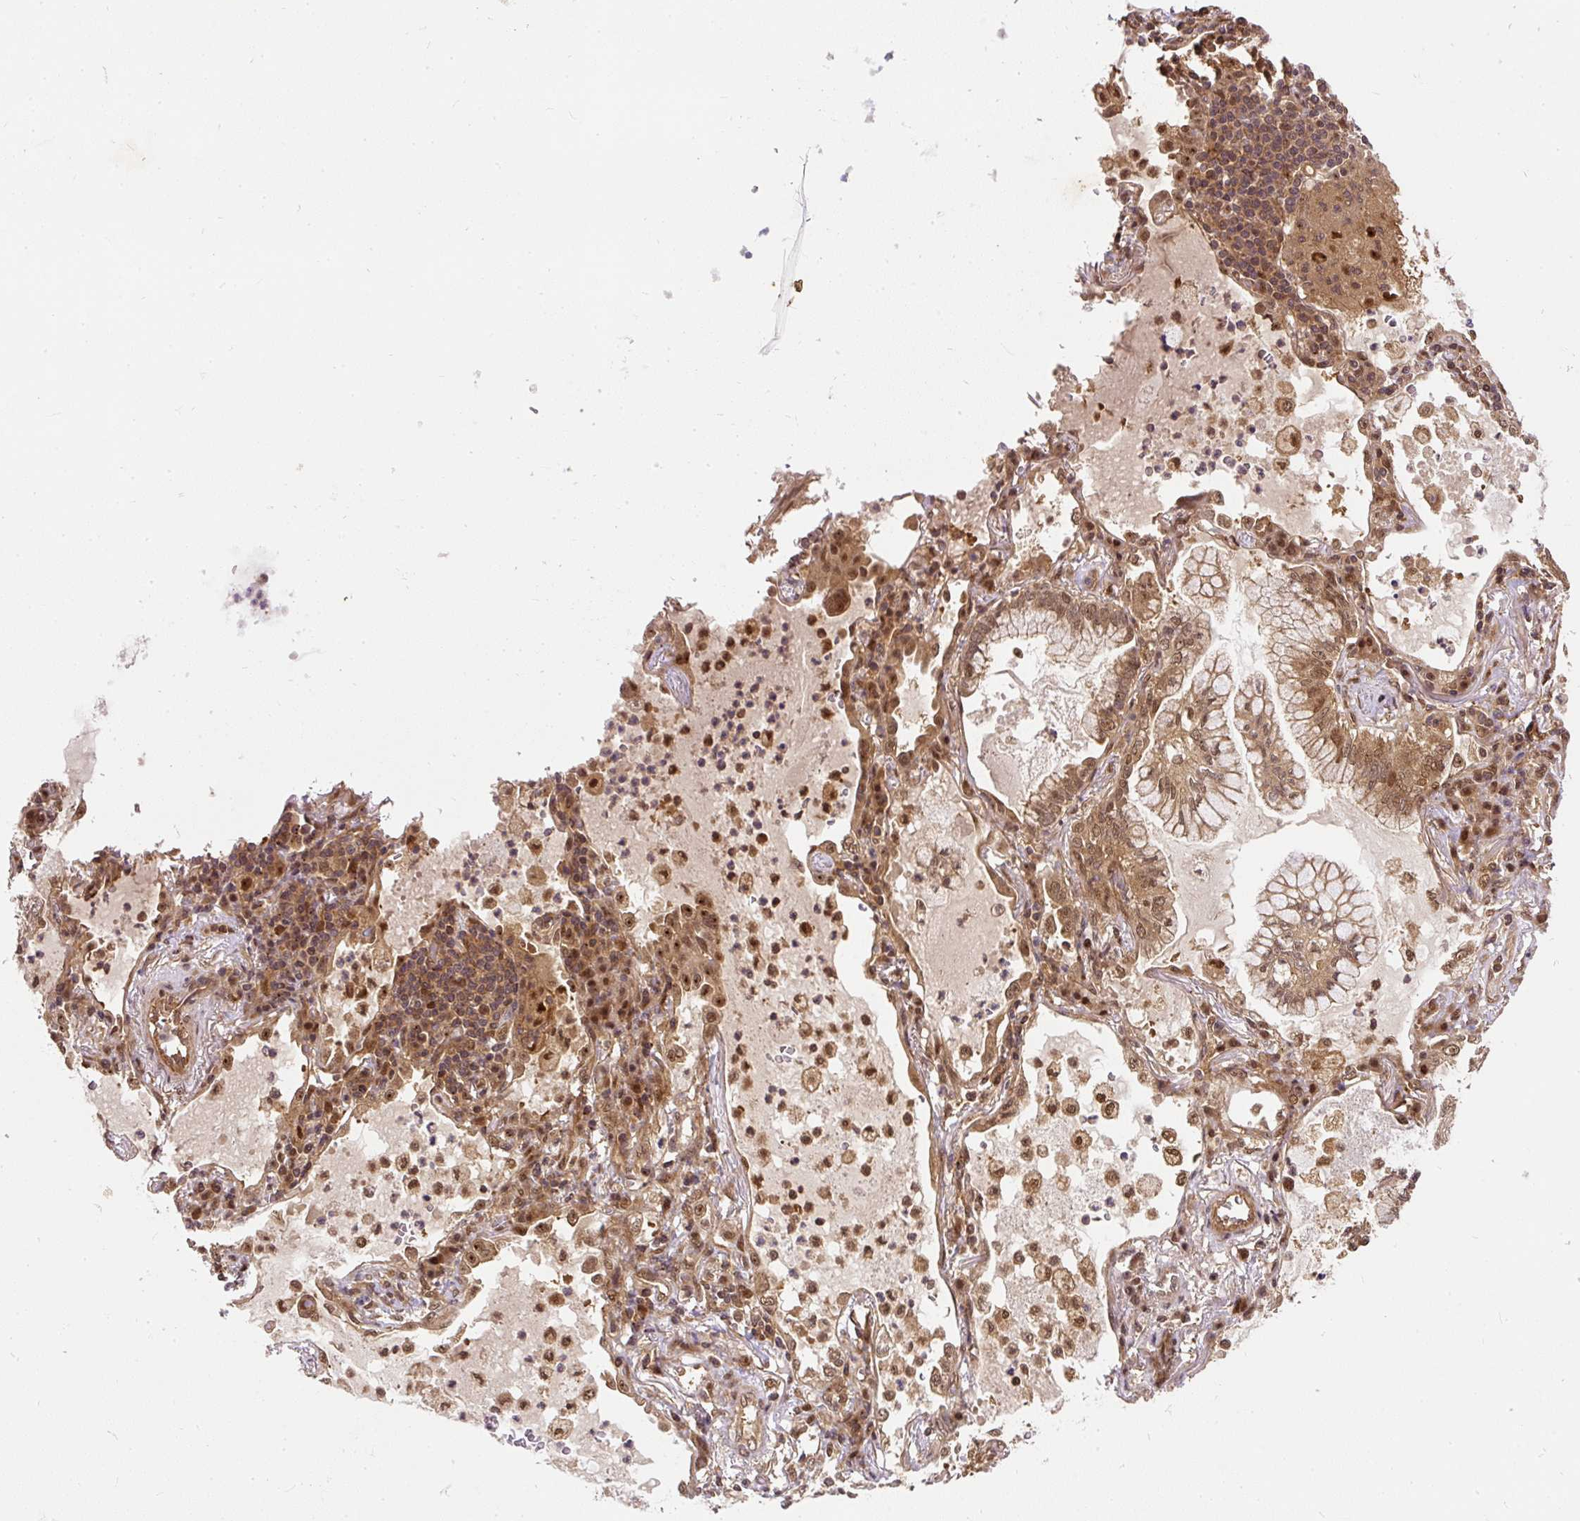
{"staining": {"intensity": "moderate", "quantity": ">75%", "location": "cytoplasmic/membranous,nuclear"}, "tissue": "lung cancer", "cell_type": "Tumor cells", "image_type": "cancer", "snomed": [{"axis": "morphology", "description": "Adenocarcinoma, NOS"}, {"axis": "topography", "description": "Lung"}], "caption": "Lung cancer was stained to show a protein in brown. There is medium levels of moderate cytoplasmic/membranous and nuclear expression in approximately >75% of tumor cells. The staining was performed using DAB, with brown indicating positive protein expression. Nuclei are stained blue with hematoxylin.", "gene": "PSMD1", "patient": {"sex": "female", "age": 70}}